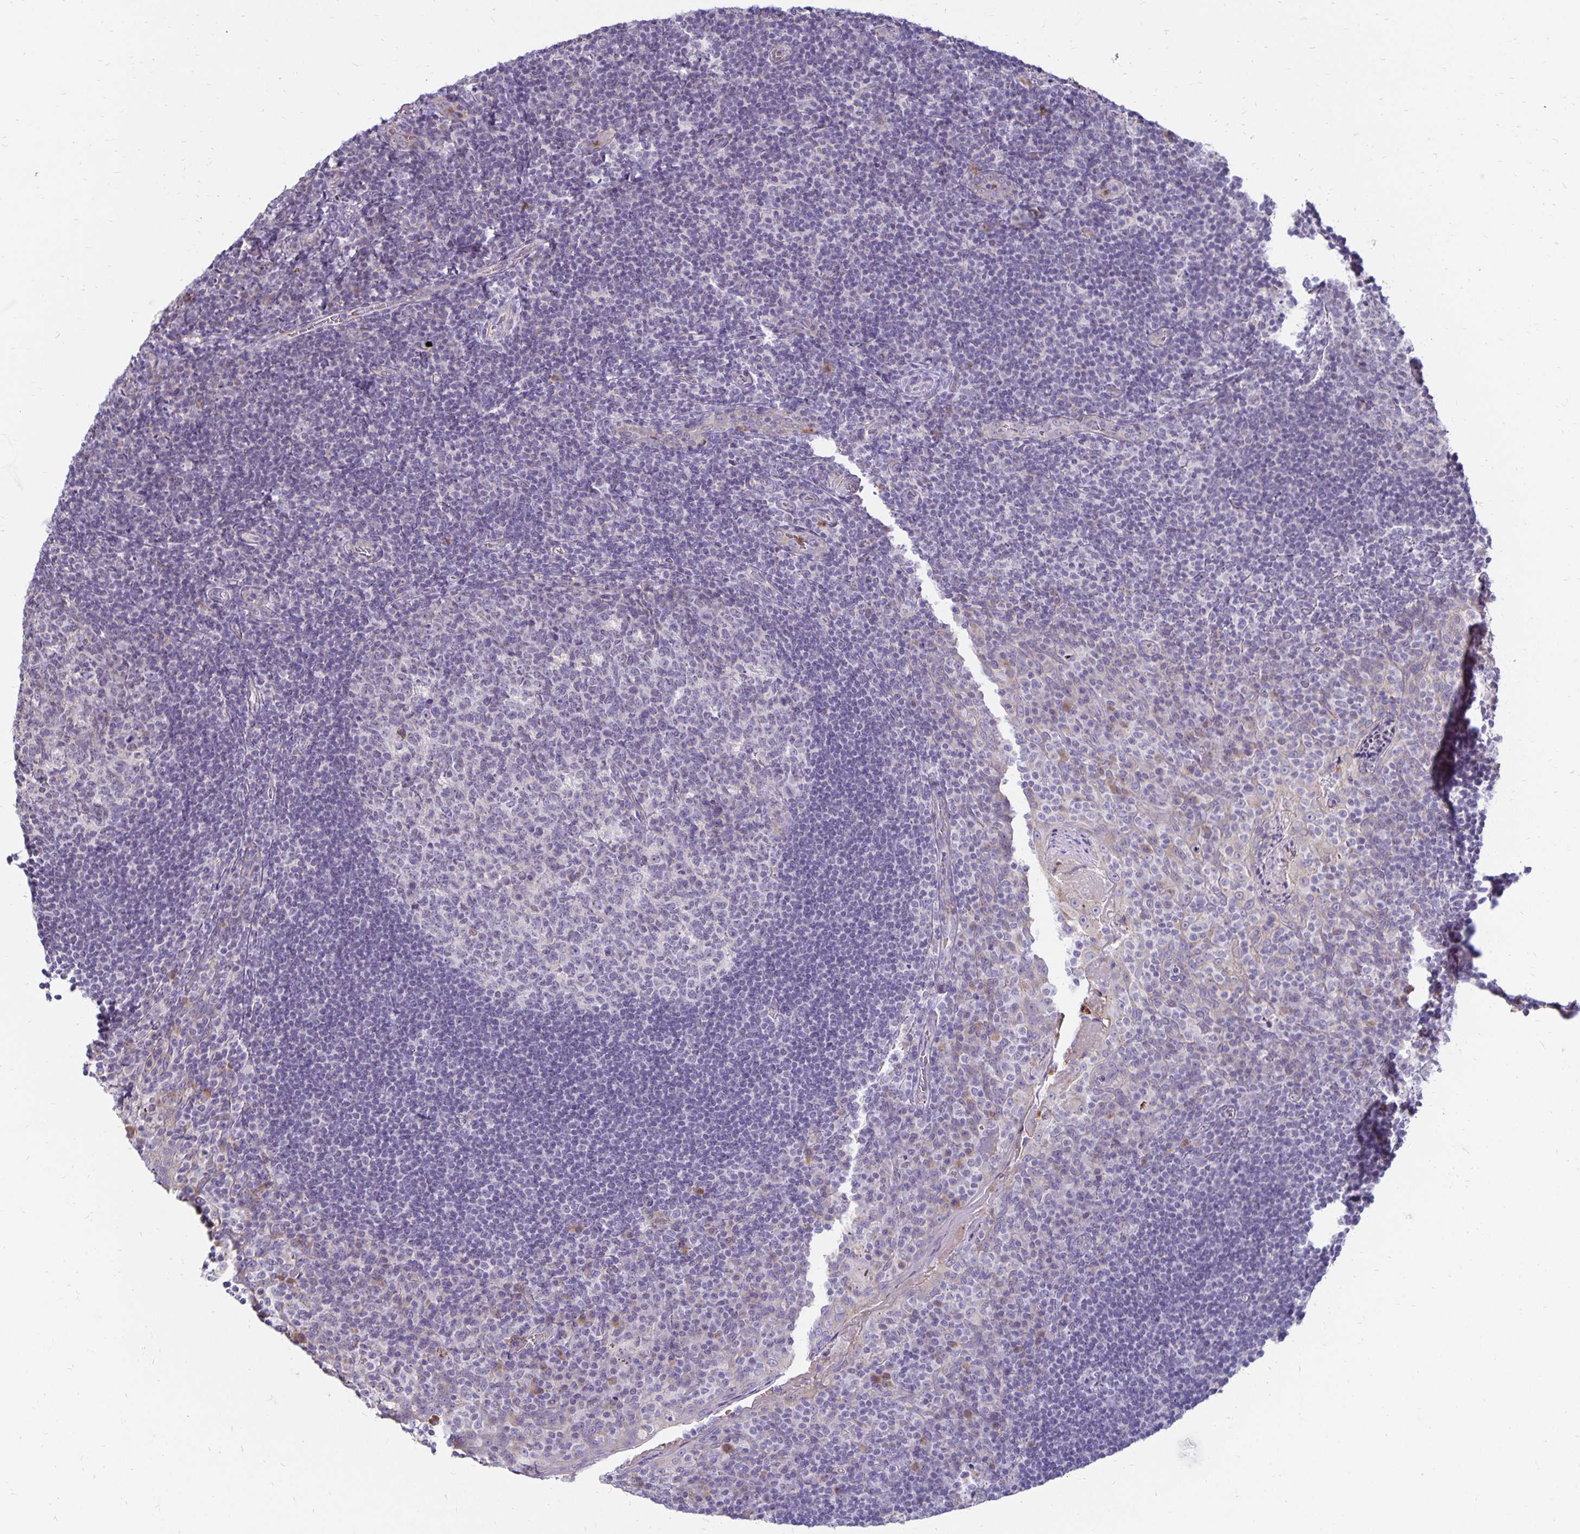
{"staining": {"intensity": "negative", "quantity": "none", "location": "none"}, "tissue": "tonsil", "cell_type": "Germinal center cells", "image_type": "normal", "snomed": [{"axis": "morphology", "description": "Normal tissue, NOS"}, {"axis": "topography", "description": "Tonsil"}], "caption": "High power microscopy image of an IHC histopathology image of normal tonsil, revealing no significant staining in germinal center cells. (DAB (3,3'-diaminobenzidine) IHC, high magnification).", "gene": "FN3K", "patient": {"sex": "male", "age": 17}}